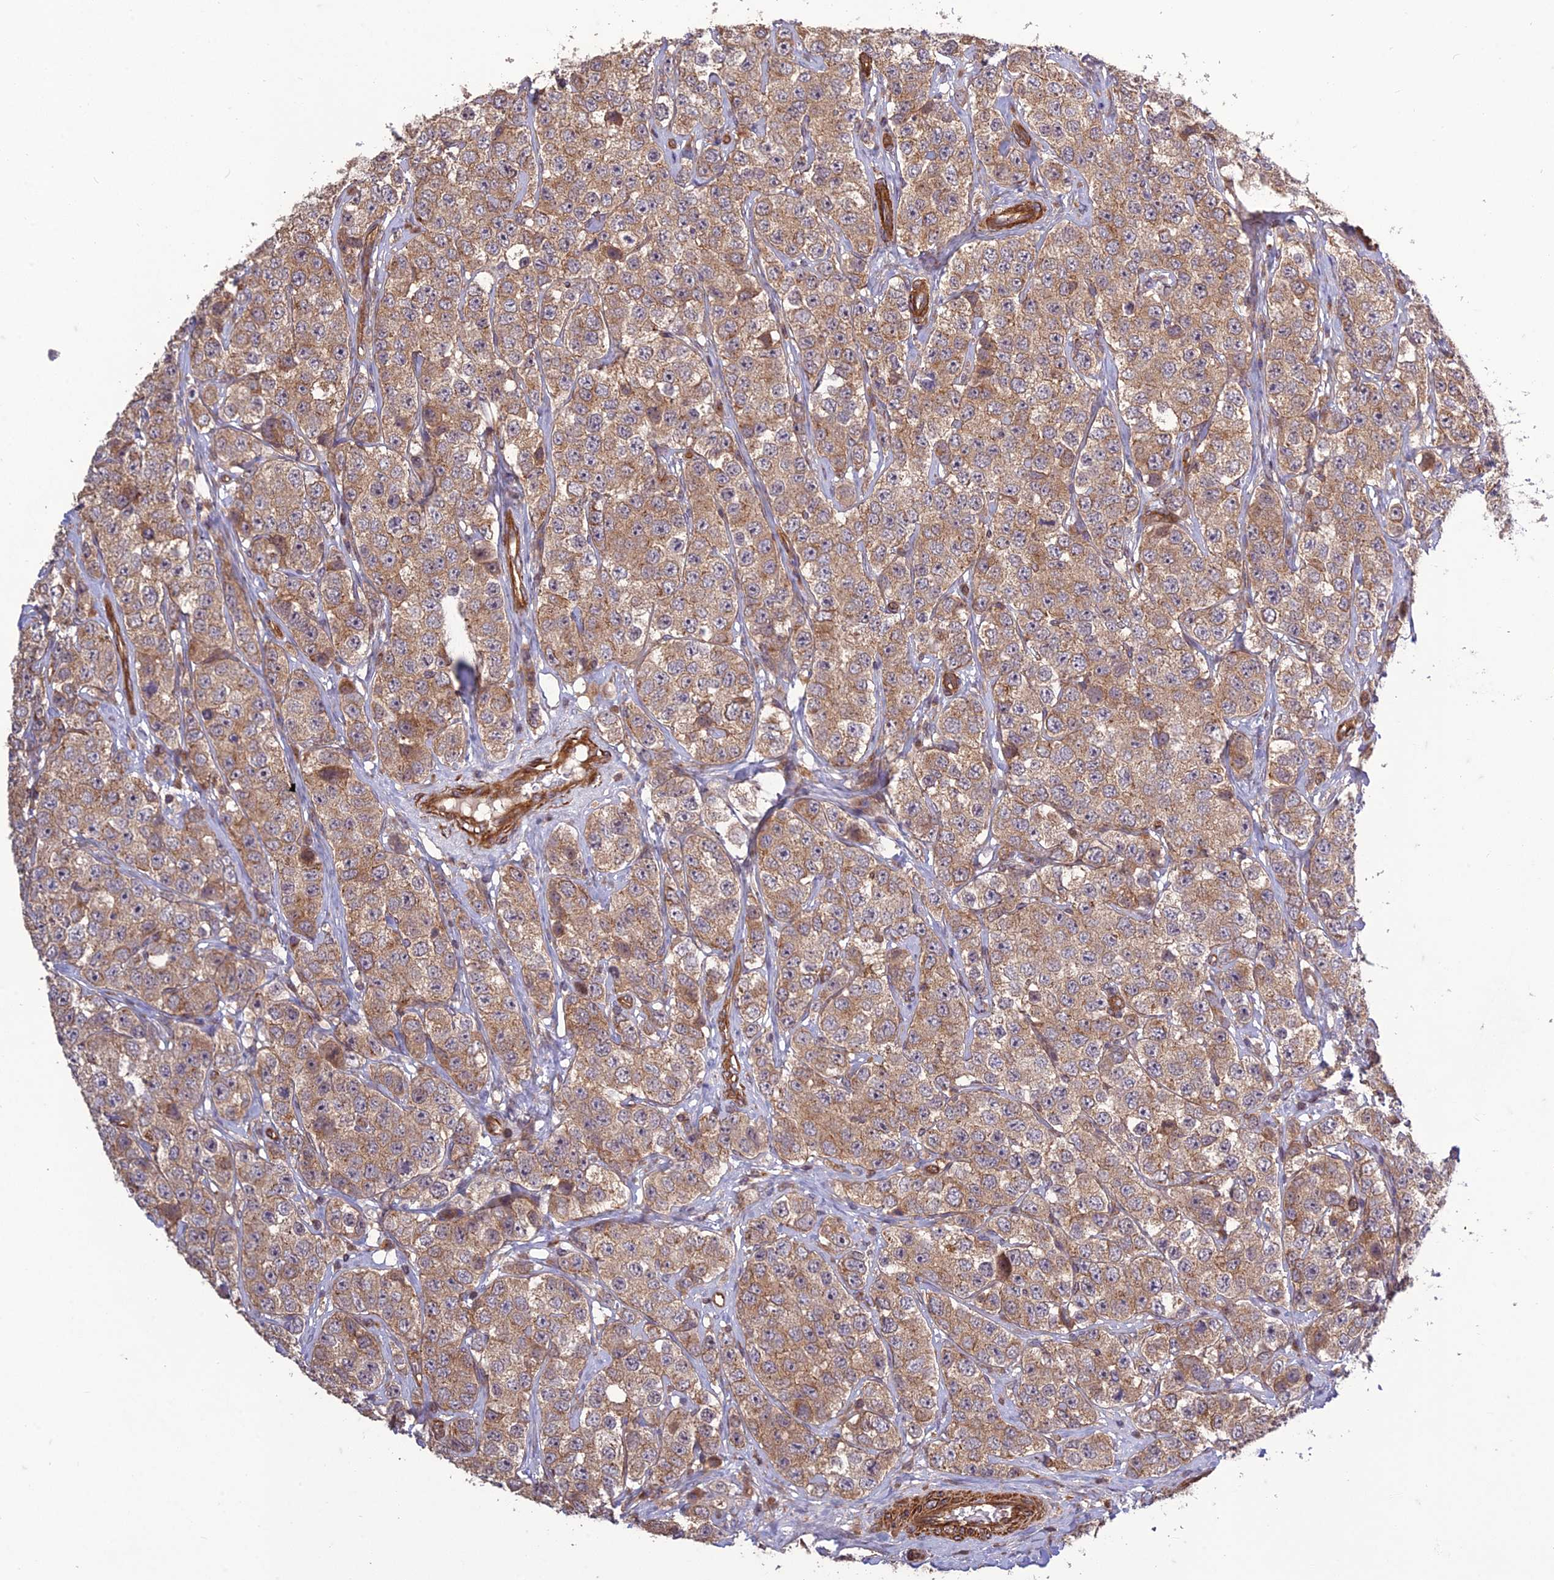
{"staining": {"intensity": "moderate", "quantity": ">75%", "location": "cytoplasmic/membranous"}, "tissue": "testis cancer", "cell_type": "Tumor cells", "image_type": "cancer", "snomed": [{"axis": "morphology", "description": "Seminoma, NOS"}, {"axis": "topography", "description": "Testis"}], "caption": "There is medium levels of moderate cytoplasmic/membranous expression in tumor cells of seminoma (testis), as demonstrated by immunohistochemical staining (brown color).", "gene": "TMEM131L", "patient": {"sex": "male", "age": 28}}